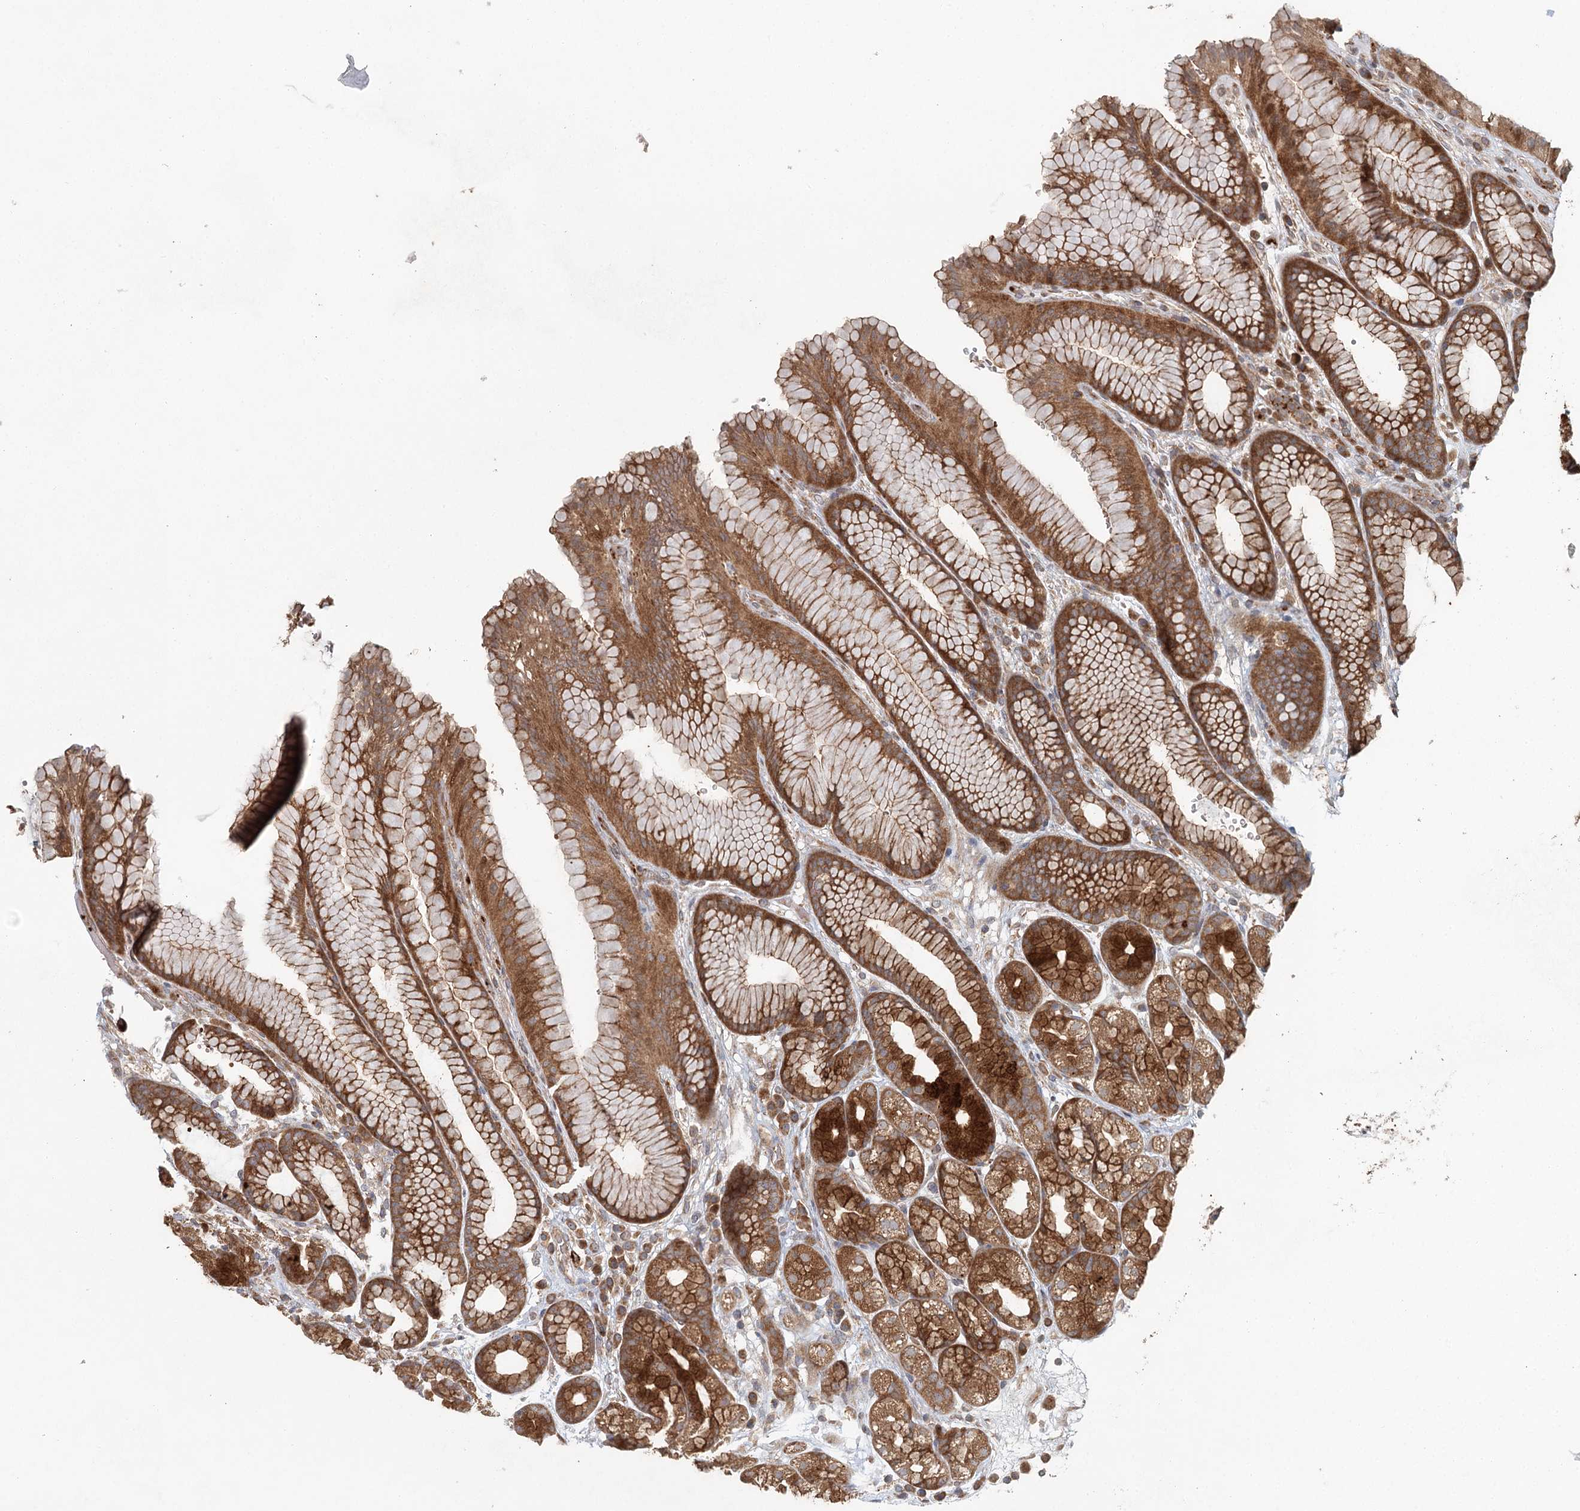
{"staining": {"intensity": "strong", "quantity": ">75%", "location": "cytoplasmic/membranous"}, "tissue": "stomach", "cell_type": "Glandular cells", "image_type": "normal", "snomed": [{"axis": "morphology", "description": "Normal tissue, NOS"}, {"axis": "morphology", "description": "Adenocarcinoma, NOS"}, {"axis": "topography", "description": "Stomach"}], "caption": "Immunohistochemistry image of normal human stomach stained for a protein (brown), which demonstrates high levels of strong cytoplasmic/membranous staining in approximately >75% of glandular cells.", "gene": "ENSG00000273217", "patient": {"sex": "male", "age": 57}}